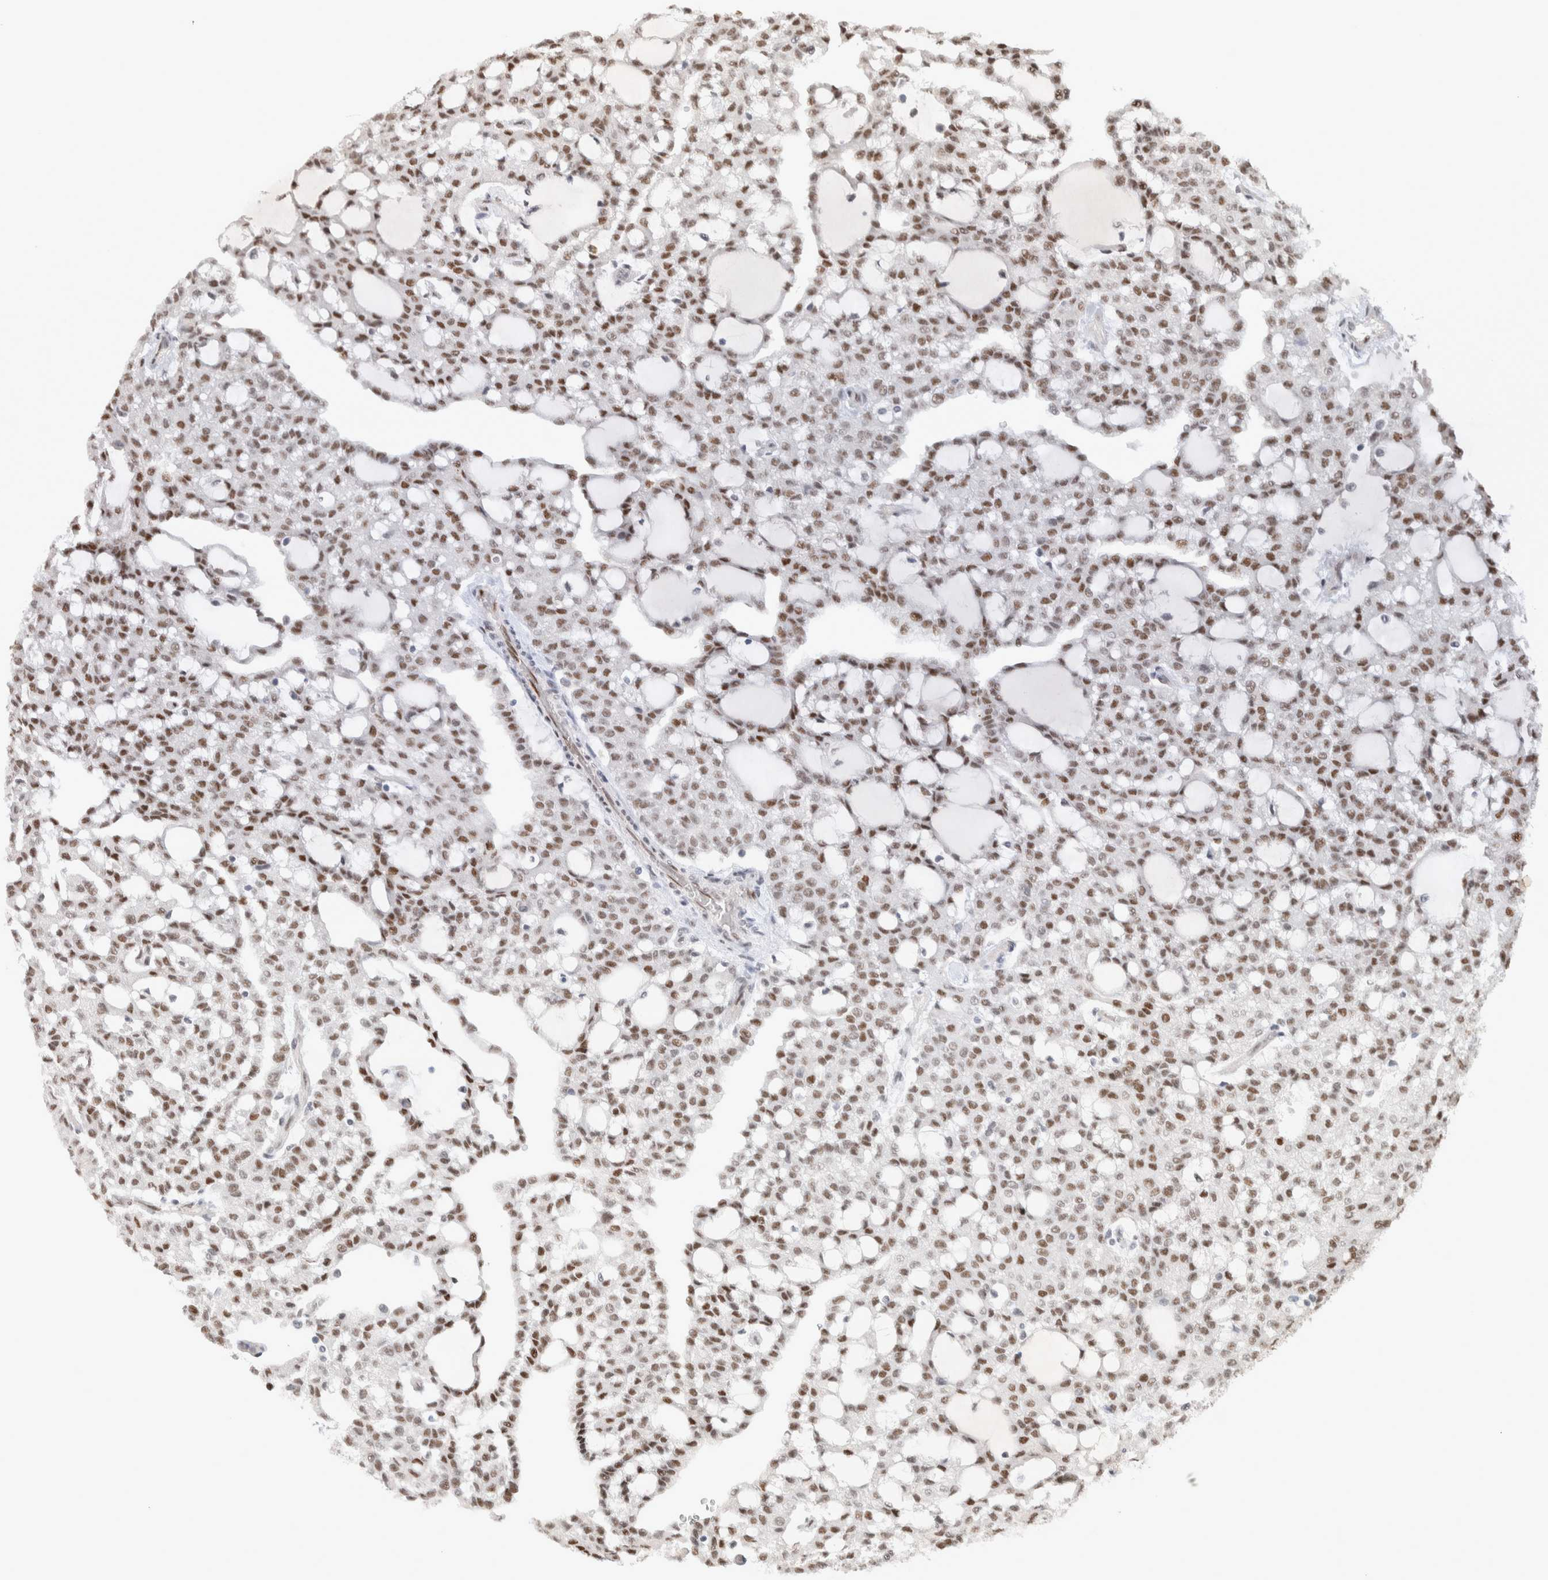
{"staining": {"intensity": "moderate", "quantity": ">75%", "location": "nuclear"}, "tissue": "renal cancer", "cell_type": "Tumor cells", "image_type": "cancer", "snomed": [{"axis": "morphology", "description": "Adenocarcinoma, NOS"}, {"axis": "topography", "description": "Kidney"}], "caption": "Protein expression by immunohistochemistry (IHC) shows moderate nuclear staining in approximately >75% of tumor cells in renal cancer (adenocarcinoma).", "gene": "PUS7", "patient": {"sex": "male", "age": 63}}